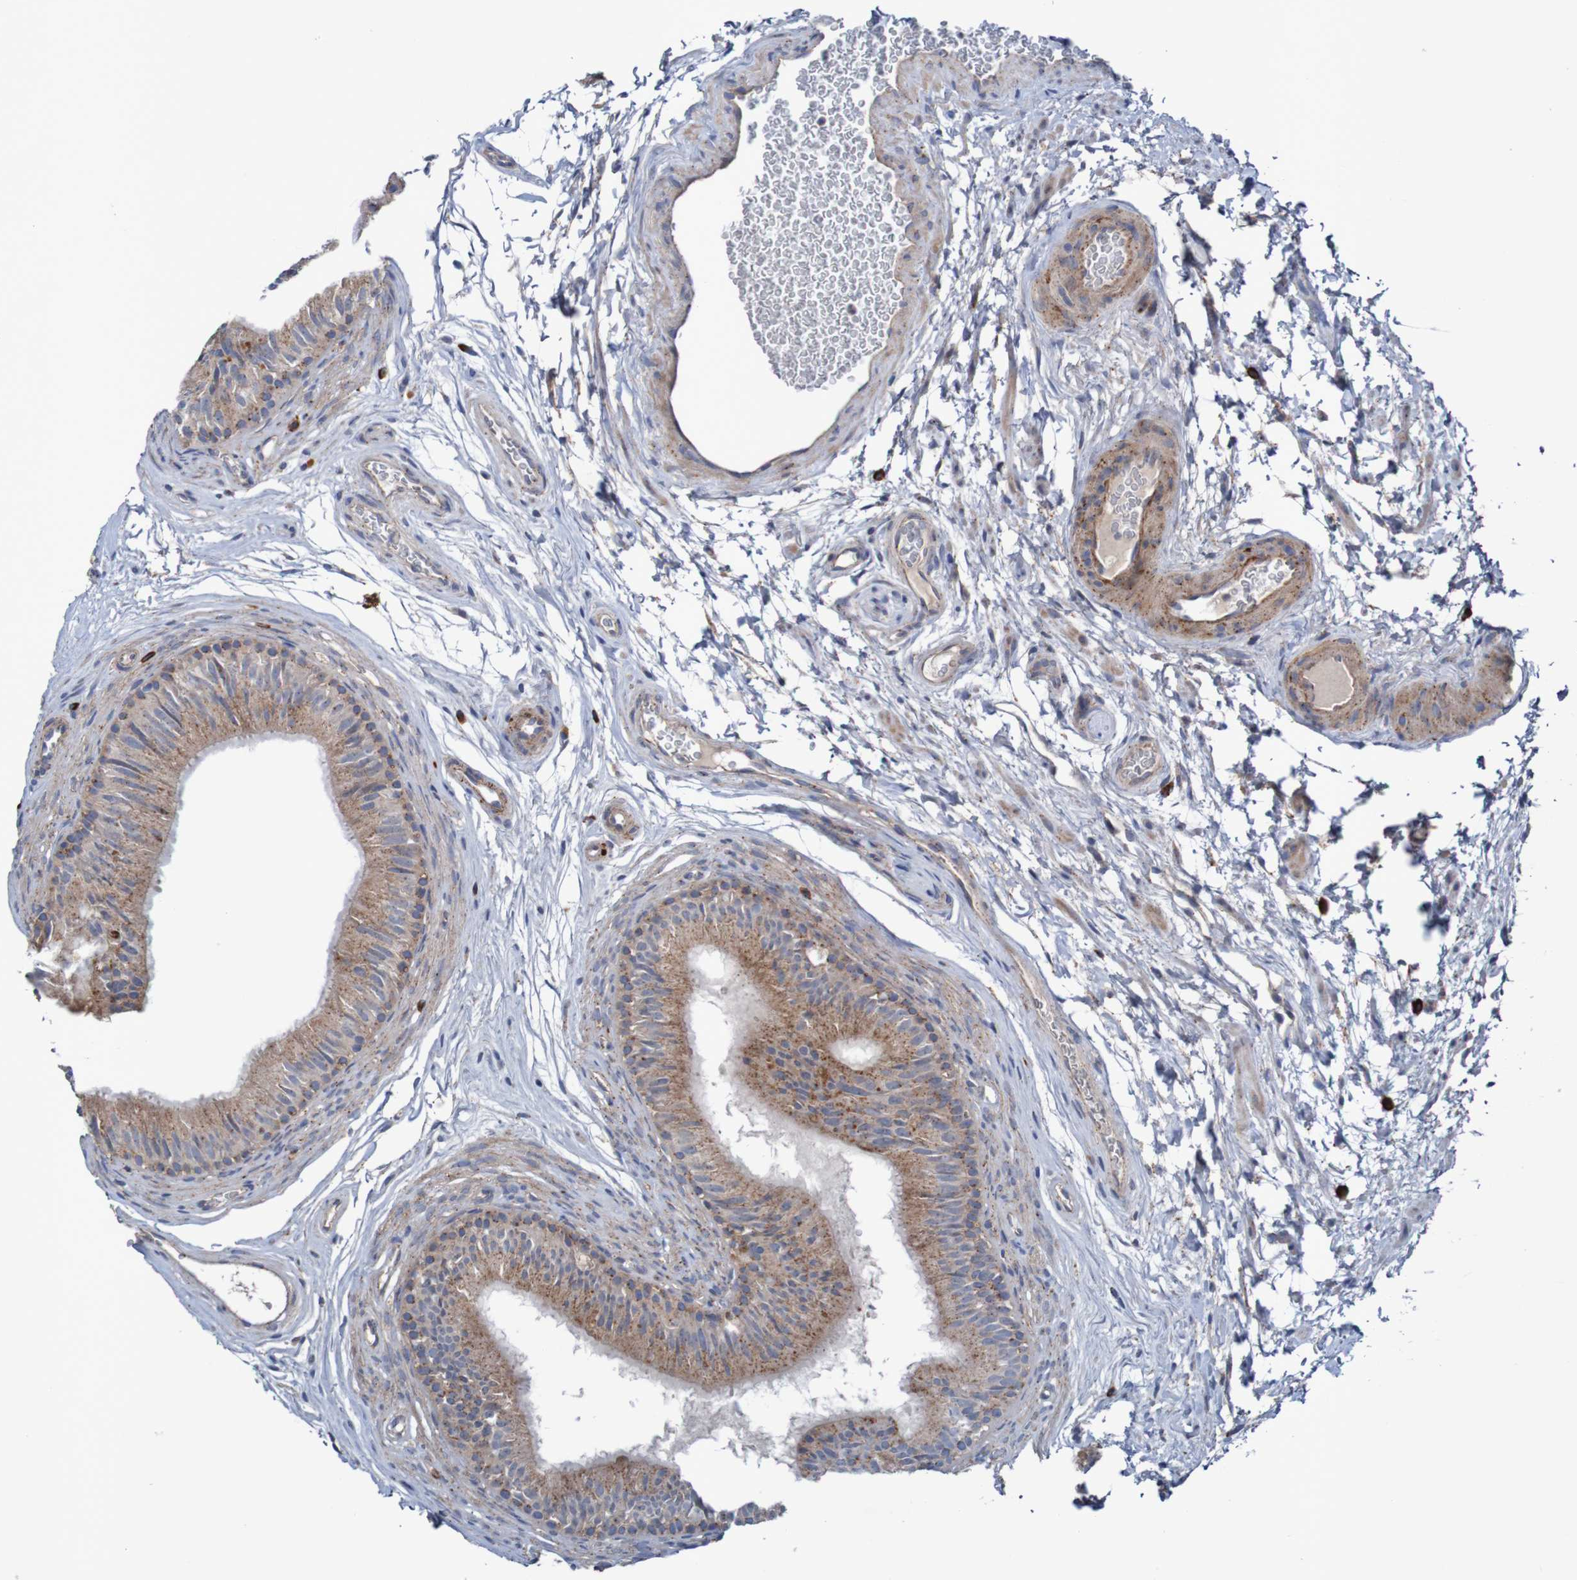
{"staining": {"intensity": "weak", "quantity": ">75%", "location": "cytoplasmic/membranous"}, "tissue": "epididymis", "cell_type": "Glandular cells", "image_type": "normal", "snomed": [{"axis": "morphology", "description": "Normal tissue, NOS"}, {"axis": "topography", "description": "Epididymis"}], "caption": "Immunohistochemistry (DAB) staining of unremarkable epididymis reveals weak cytoplasmic/membranous protein staining in approximately >75% of glandular cells. (Stains: DAB in brown, nuclei in blue, Microscopy: brightfield microscopy at high magnification).", "gene": "ANGPT4", "patient": {"sex": "male", "age": 36}}